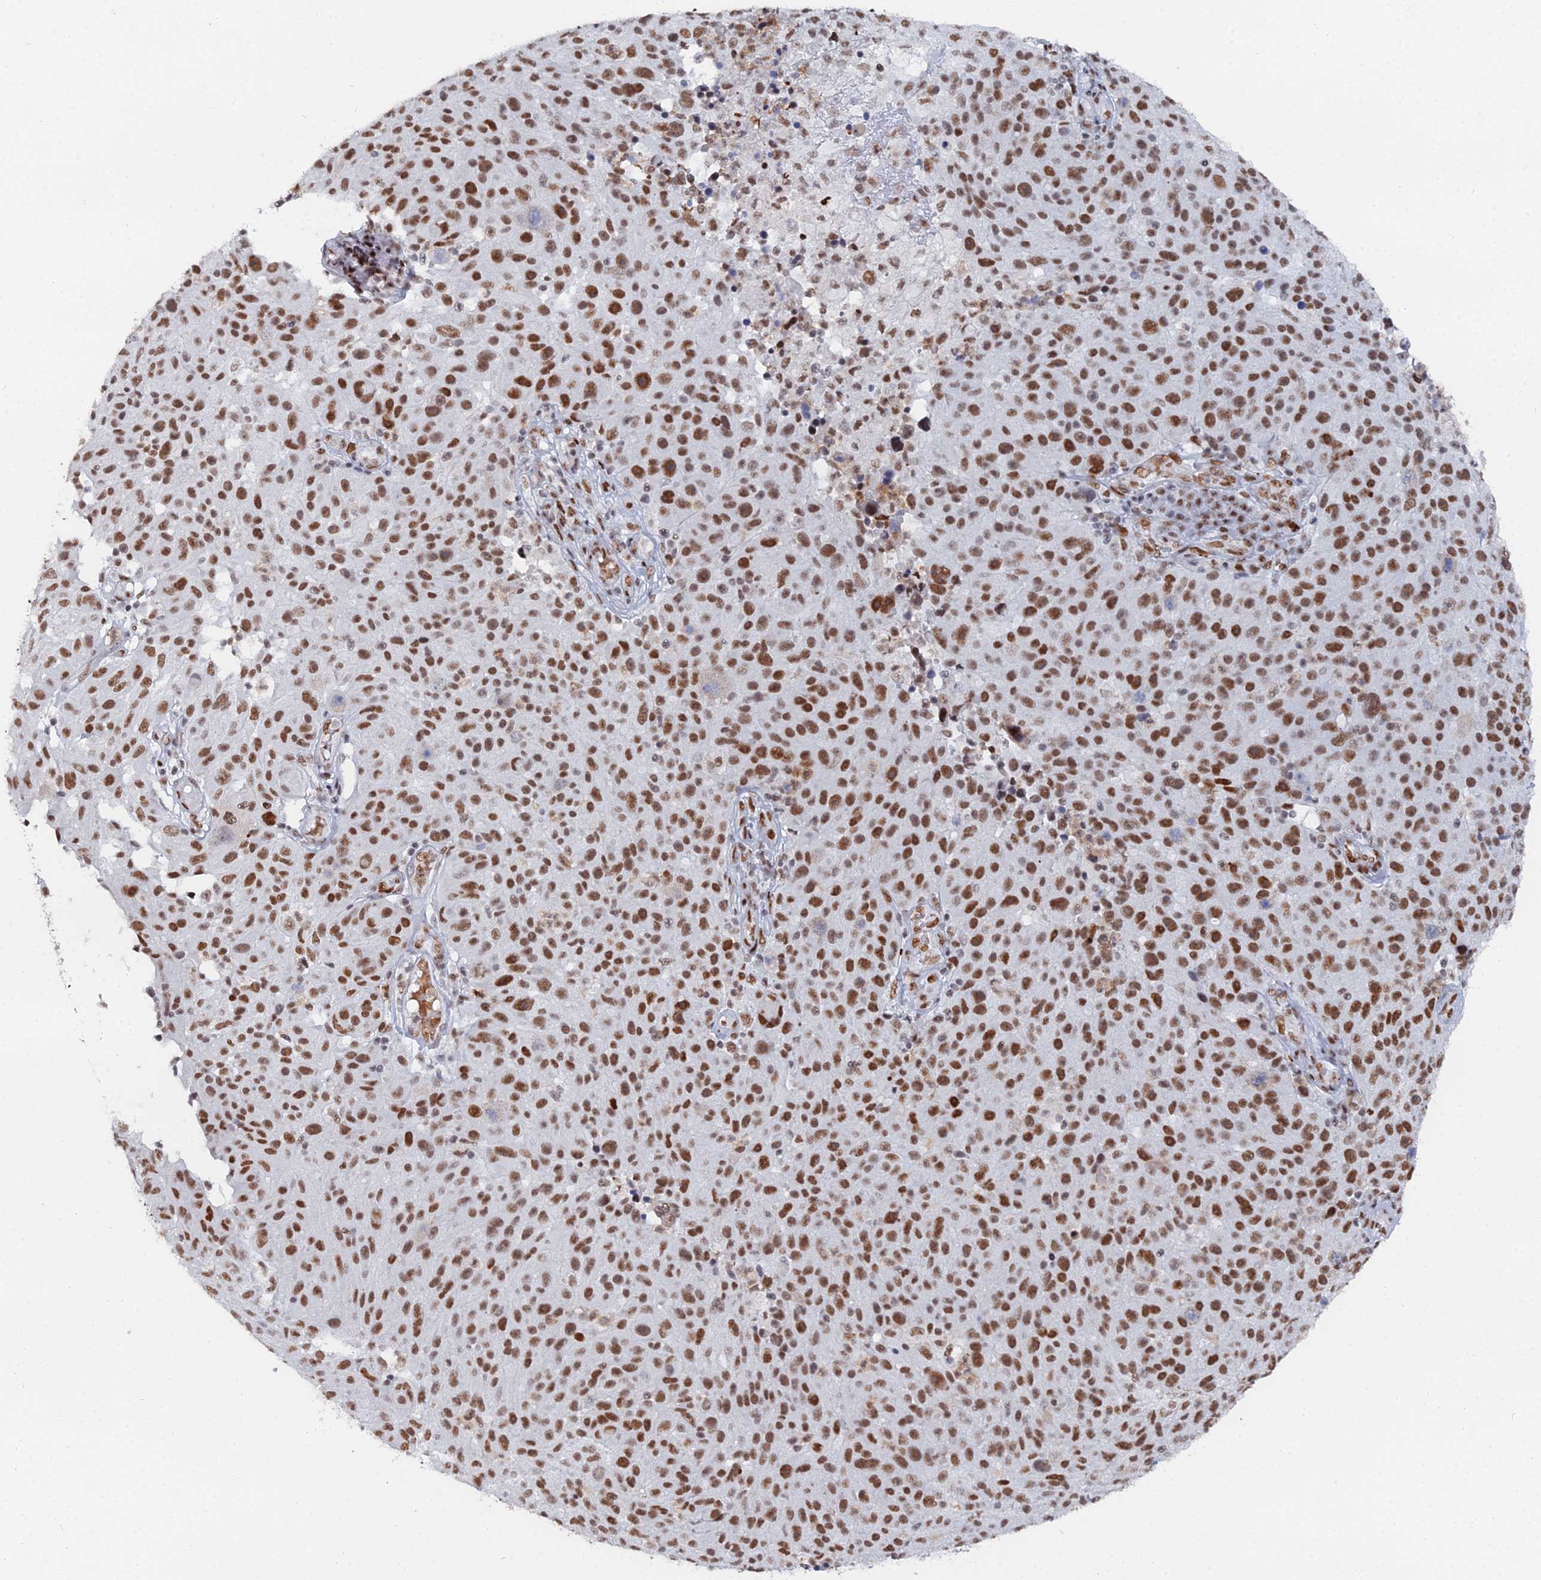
{"staining": {"intensity": "moderate", "quantity": ">75%", "location": "nuclear"}, "tissue": "melanoma", "cell_type": "Tumor cells", "image_type": "cancer", "snomed": [{"axis": "morphology", "description": "Malignant melanoma, NOS"}, {"axis": "topography", "description": "Skin"}], "caption": "This is a histology image of immunohistochemistry (IHC) staining of malignant melanoma, which shows moderate positivity in the nuclear of tumor cells.", "gene": "GSC2", "patient": {"sex": "male", "age": 53}}